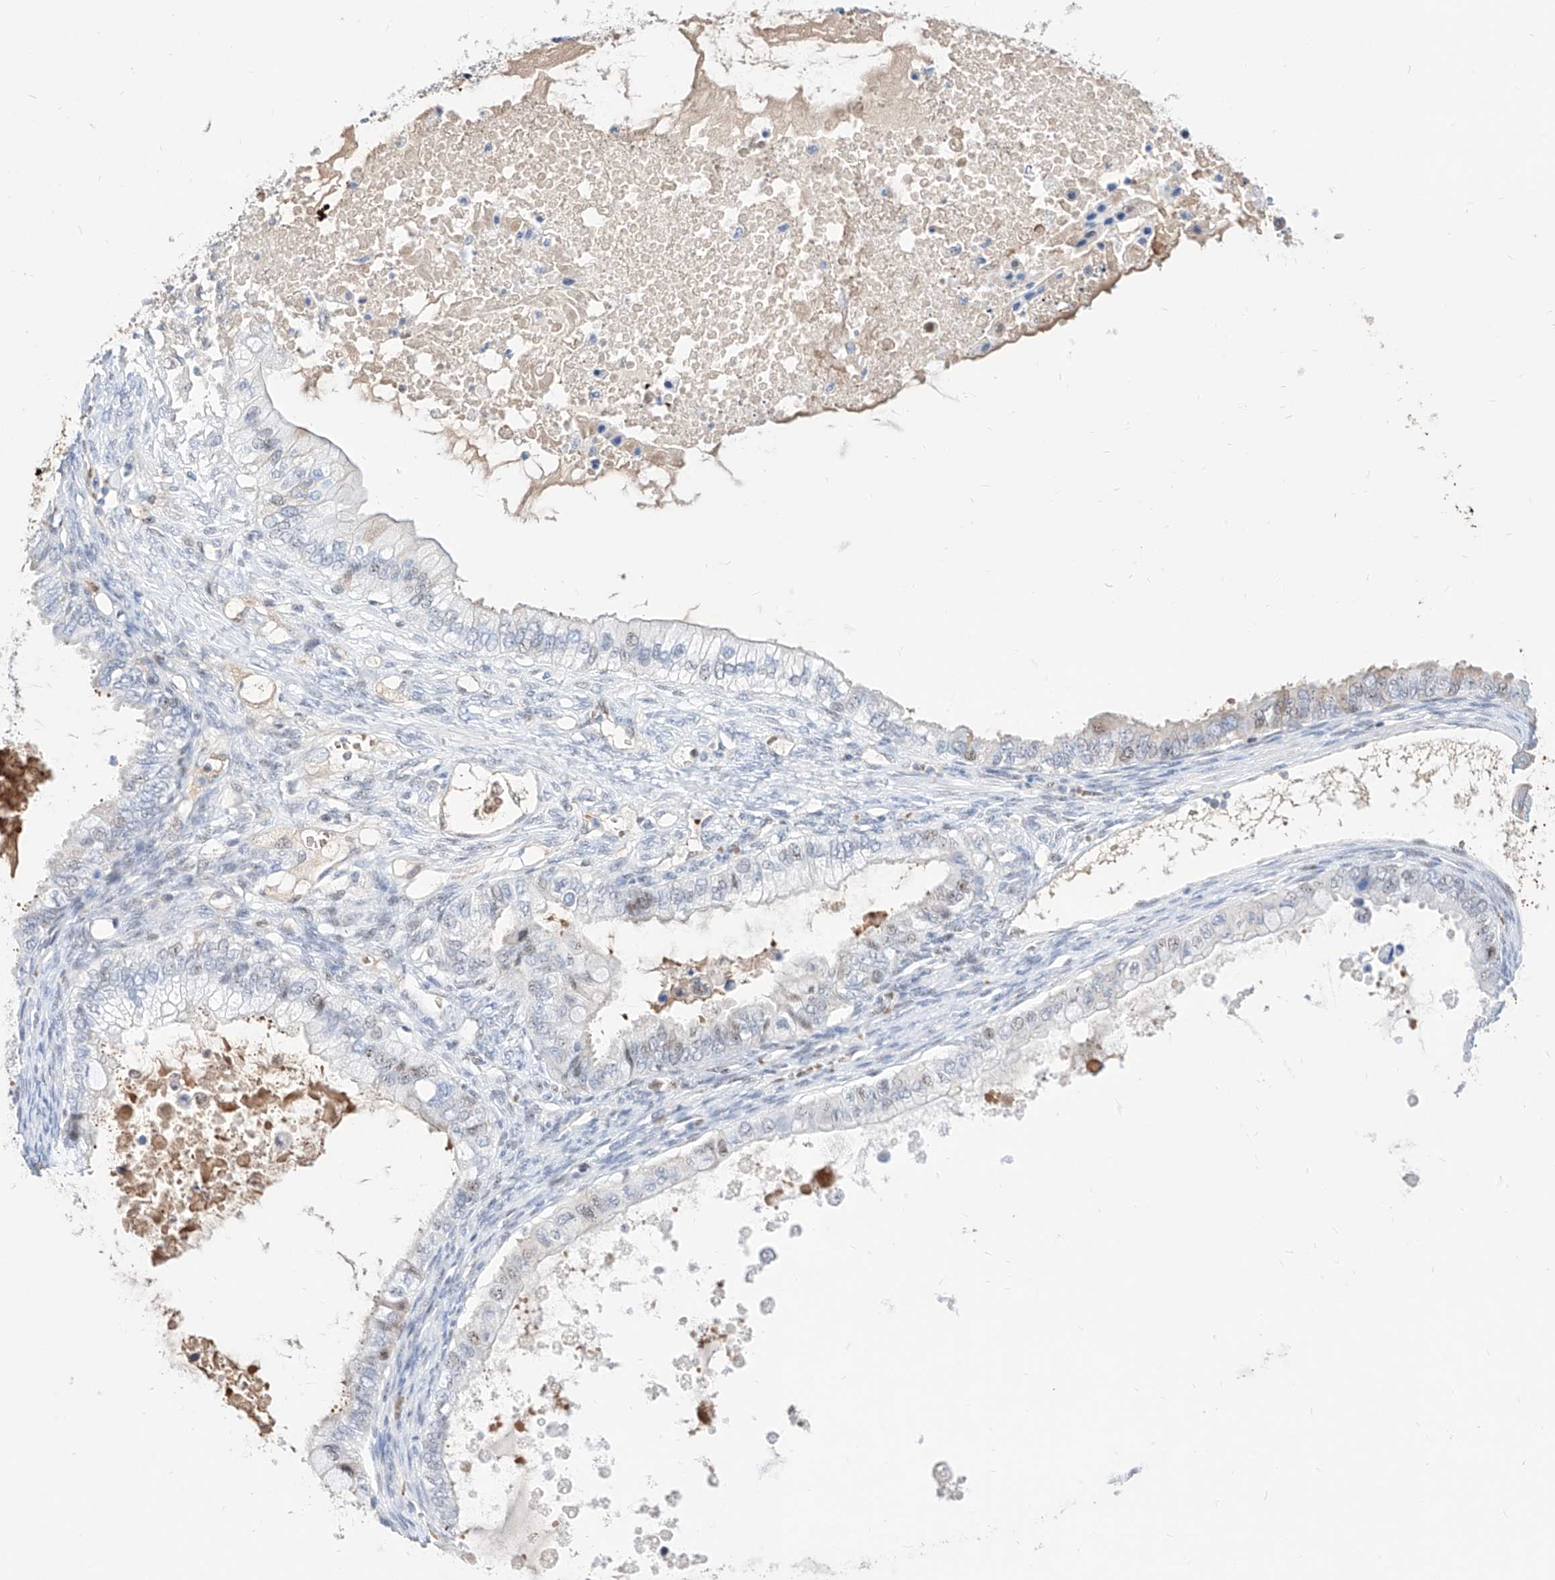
{"staining": {"intensity": "negative", "quantity": "none", "location": "none"}, "tissue": "ovarian cancer", "cell_type": "Tumor cells", "image_type": "cancer", "snomed": [{"axis": "morphology", "description": "Cystadenocarcinoma, mucinous, NOS"}, {"axis": "topography", "description": "Ovary"}], "caption": "Protein analysis of ovarian cancer (mucinous cystadenocarcinoma) reveals no significant staining in tumor cells. Nuclei are stained in blue.", "gene": "ZFP42", "patient": {"sex": "female", "age": 80}}